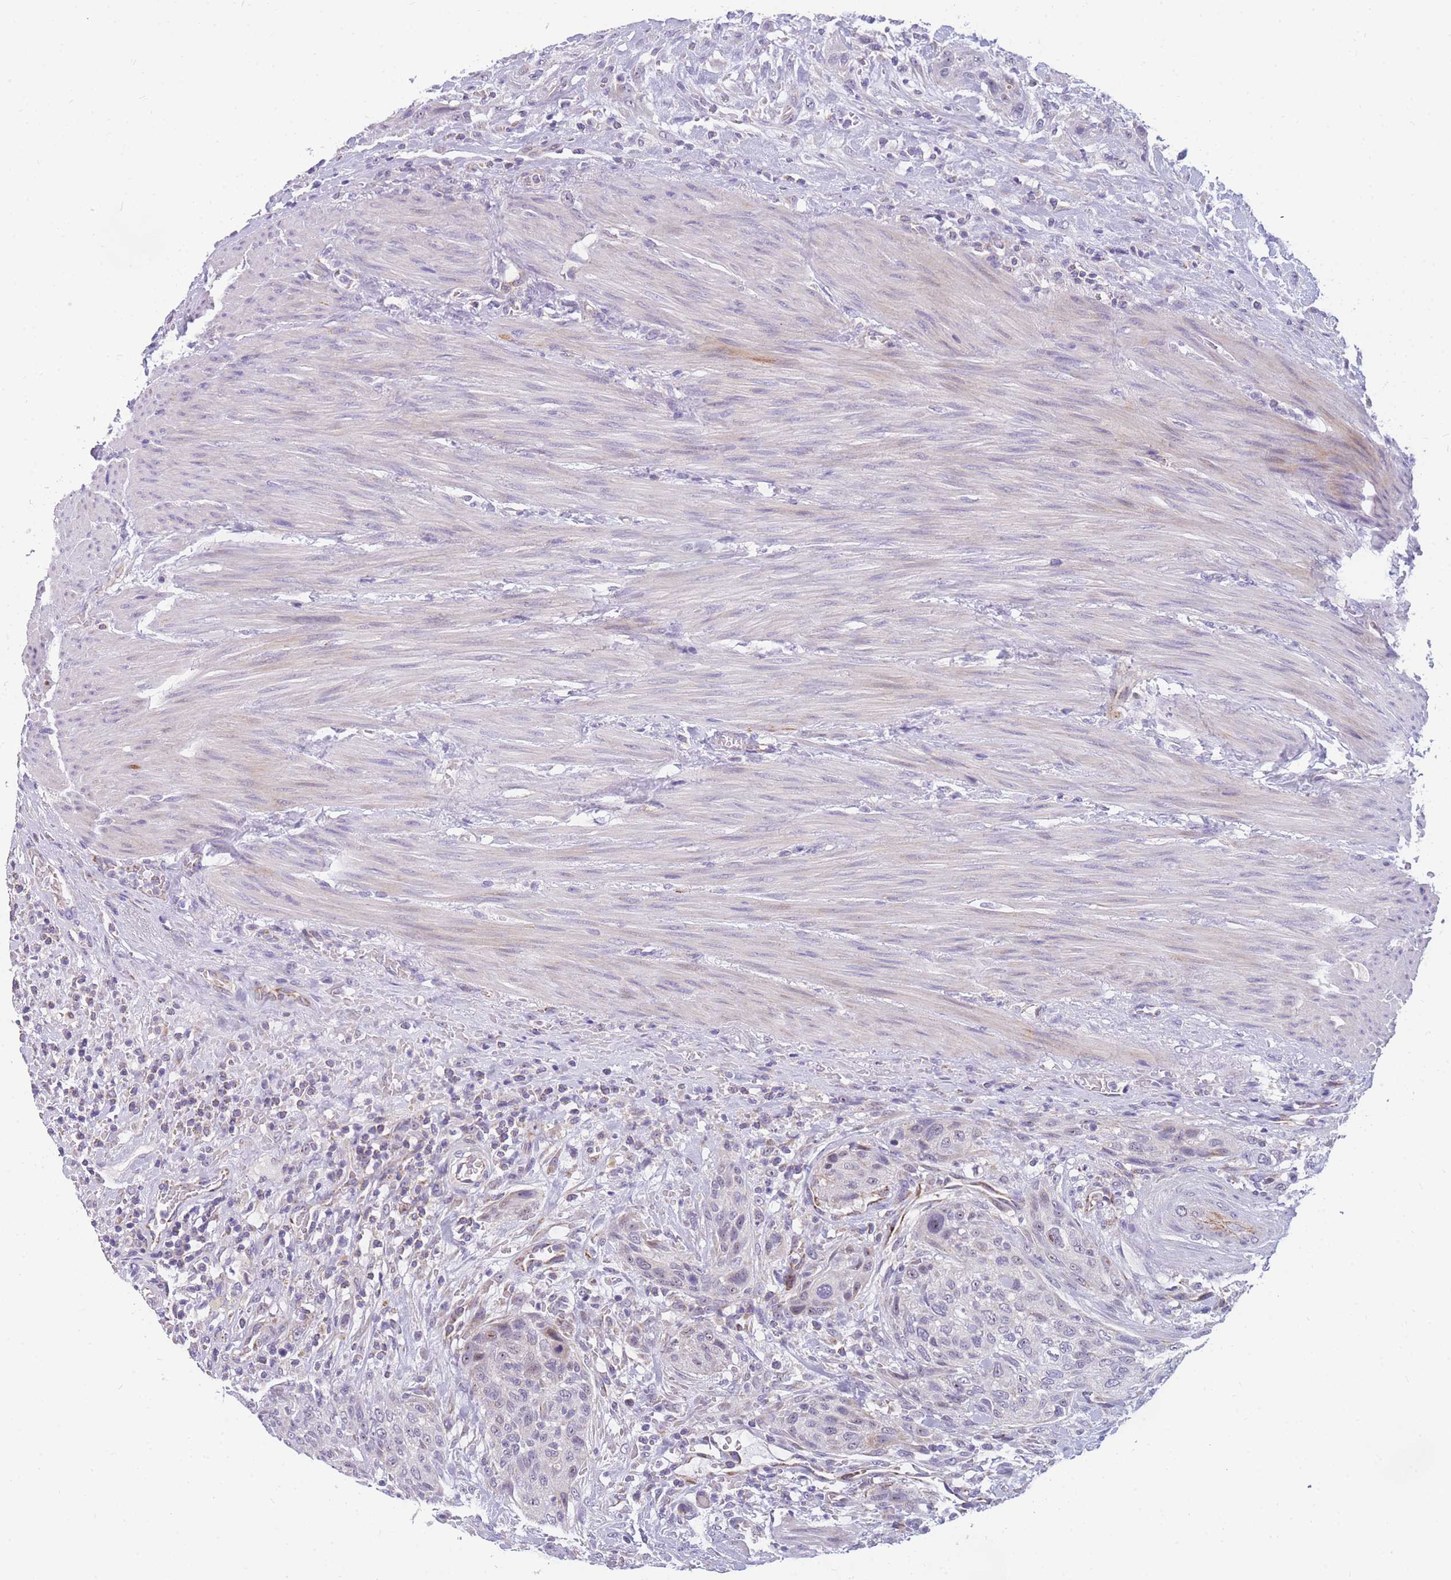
{"staining": {"intensity": "negative", "quantity": "none", "location": "none"}, "tissue": "urothelial cancer", "cell_type": "Tumor cells", "image_type": "cancer", "snomed": [{"axis": "morphology", "description": "Urothelial carcinoma, High grade"}, {"axis": "topography", "description": "Urinary bladder"}], "caption": "Protein analysis of urothelial carcinoma (high-grade) exhibits no significant staining in tumor cells.", "gene": "DDX49", "patient": {"sex": "male", "age": 35}}